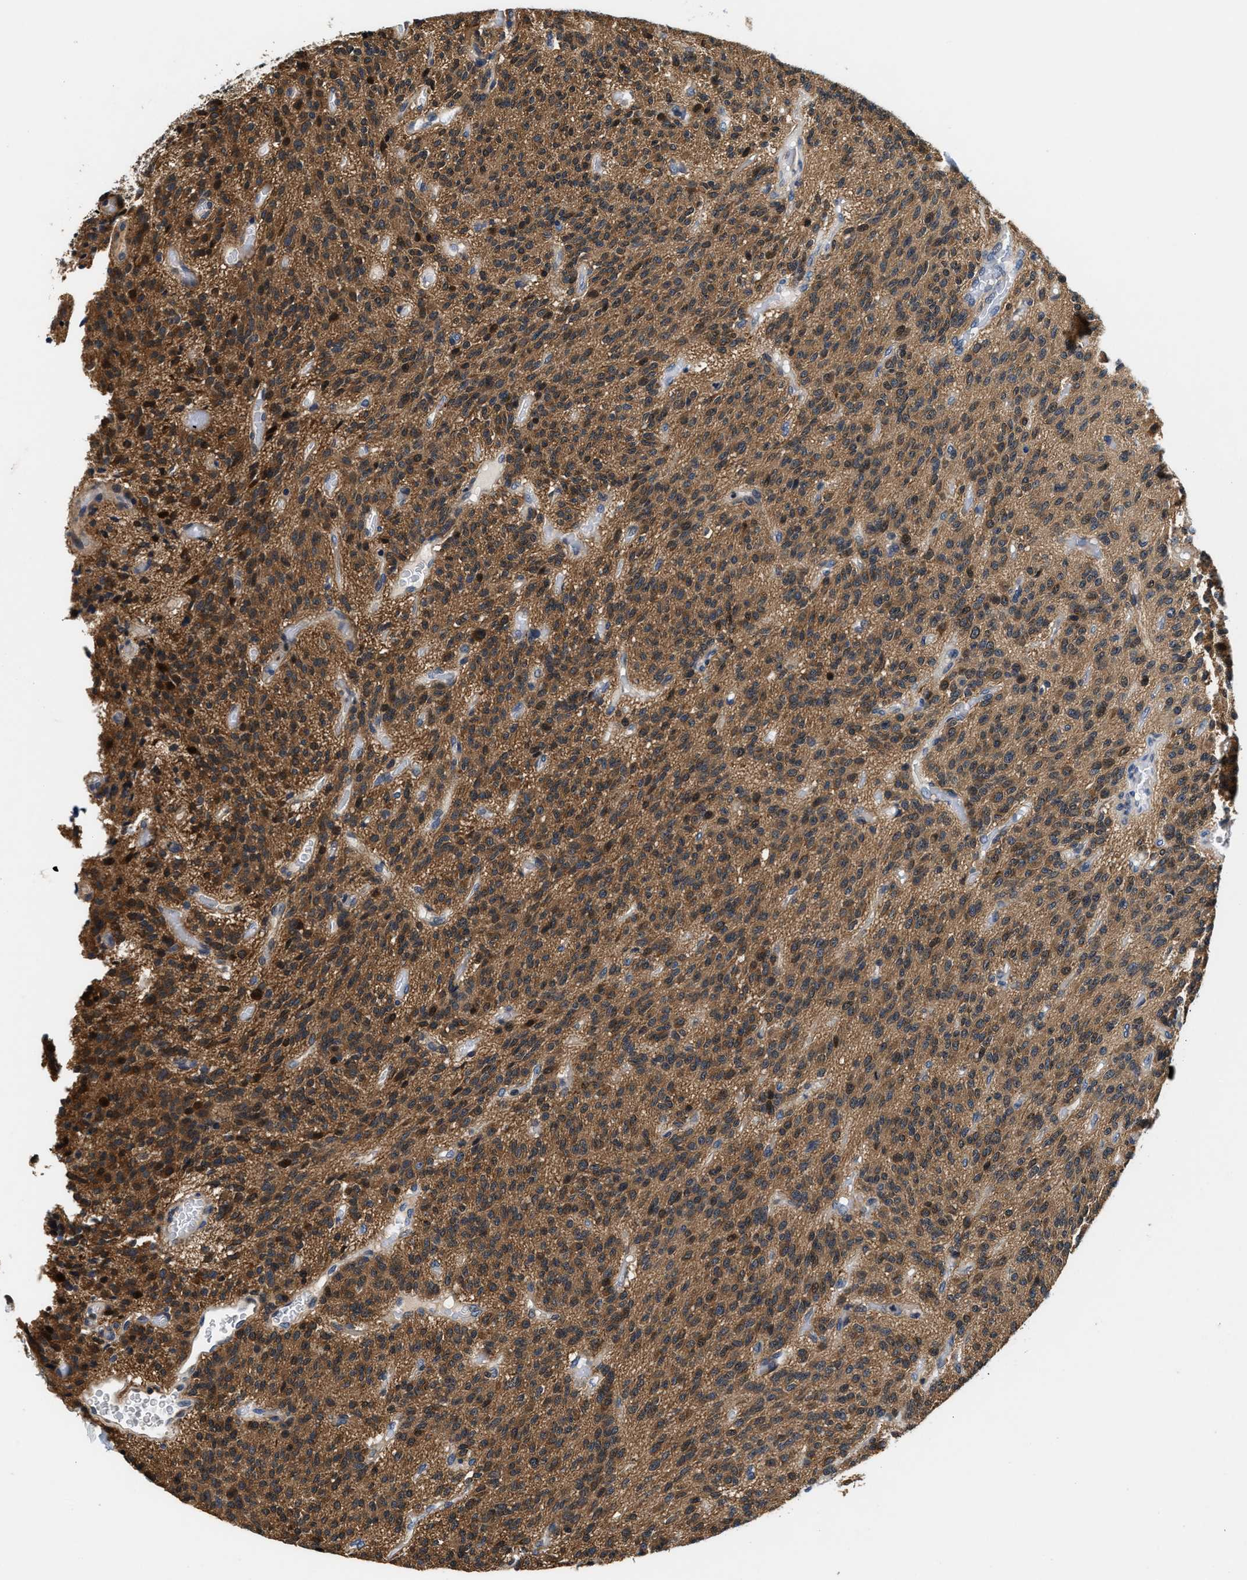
{"staining": {"intensity": "moderate", "quantity": ">75%", "location": "cytoplasmic/membranous"}, "tissue": "glioma", "cell_type": "Tumor cells", "image_type": "cancer", "snomed": [{"axis": "morphology", "description": "Glioma, malignant, High grade"}, {"axis": "topography", "description": "Brain"}], "caption": "Immunohistochemical staining of human malignant glioma (high-grade) displays medium levels of moderate cytoplasmic/membranous staining in about >75% of tumor cells.", "gene": "PHPT1", "patient": {"sex": "male", "age": 34}}